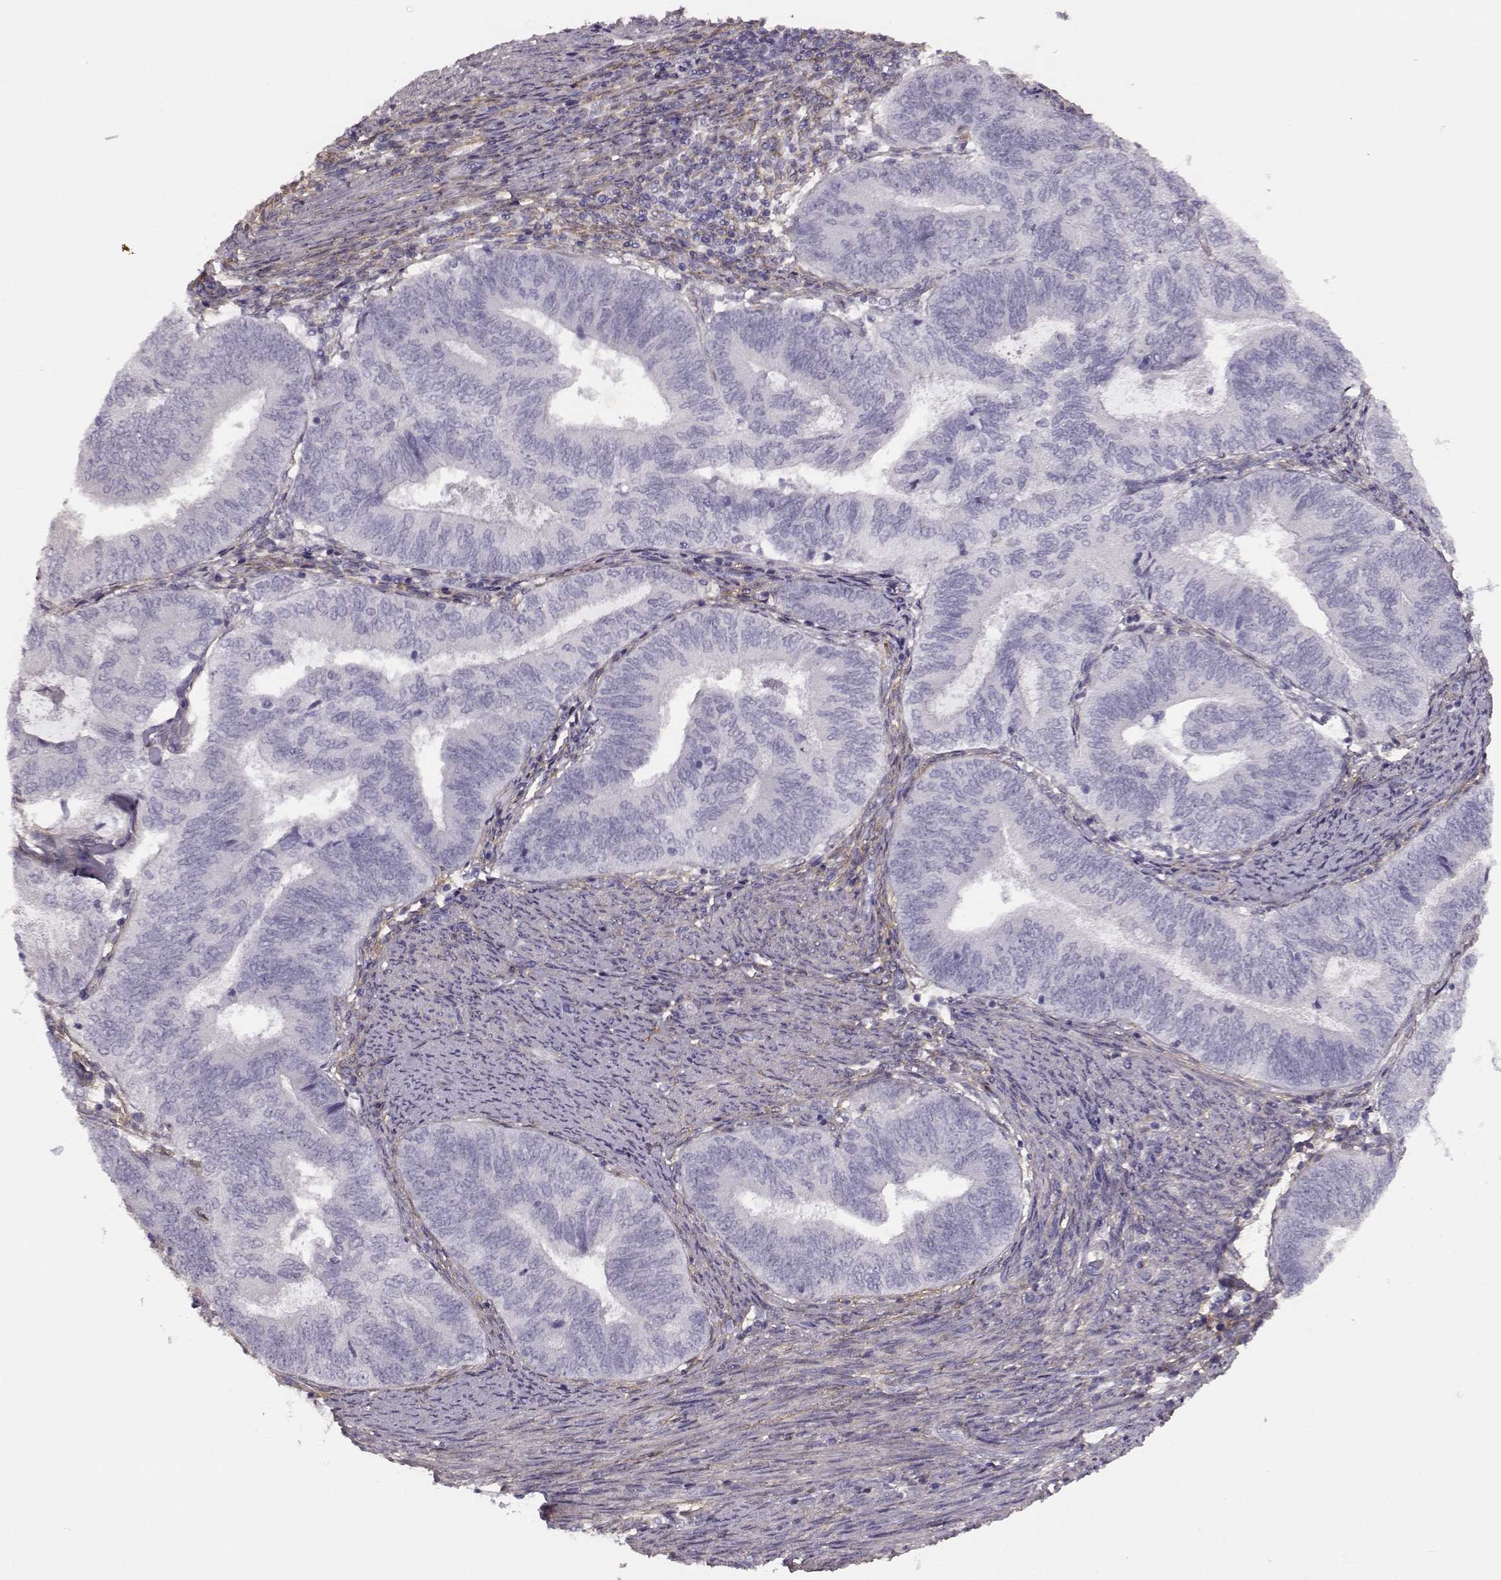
{"staining": {"intensity": "negative", "quantity": "none", "location": "none"}, "tissue": "endometrial cancer", "cell_type": "Tumor cells", "image_type": "cancer", "snomed": [{"axis": "morphology", "description": "Adenocarcinoma, NOS"}, {"axis": "topography", "description": "Endometrium"}], "caption": "Tumor cells are negative for protein expression in human endometrial cancer (adenocarcinoma).", "gene": "TRIM69", "patient": {"sex": "female", "age": 65}}